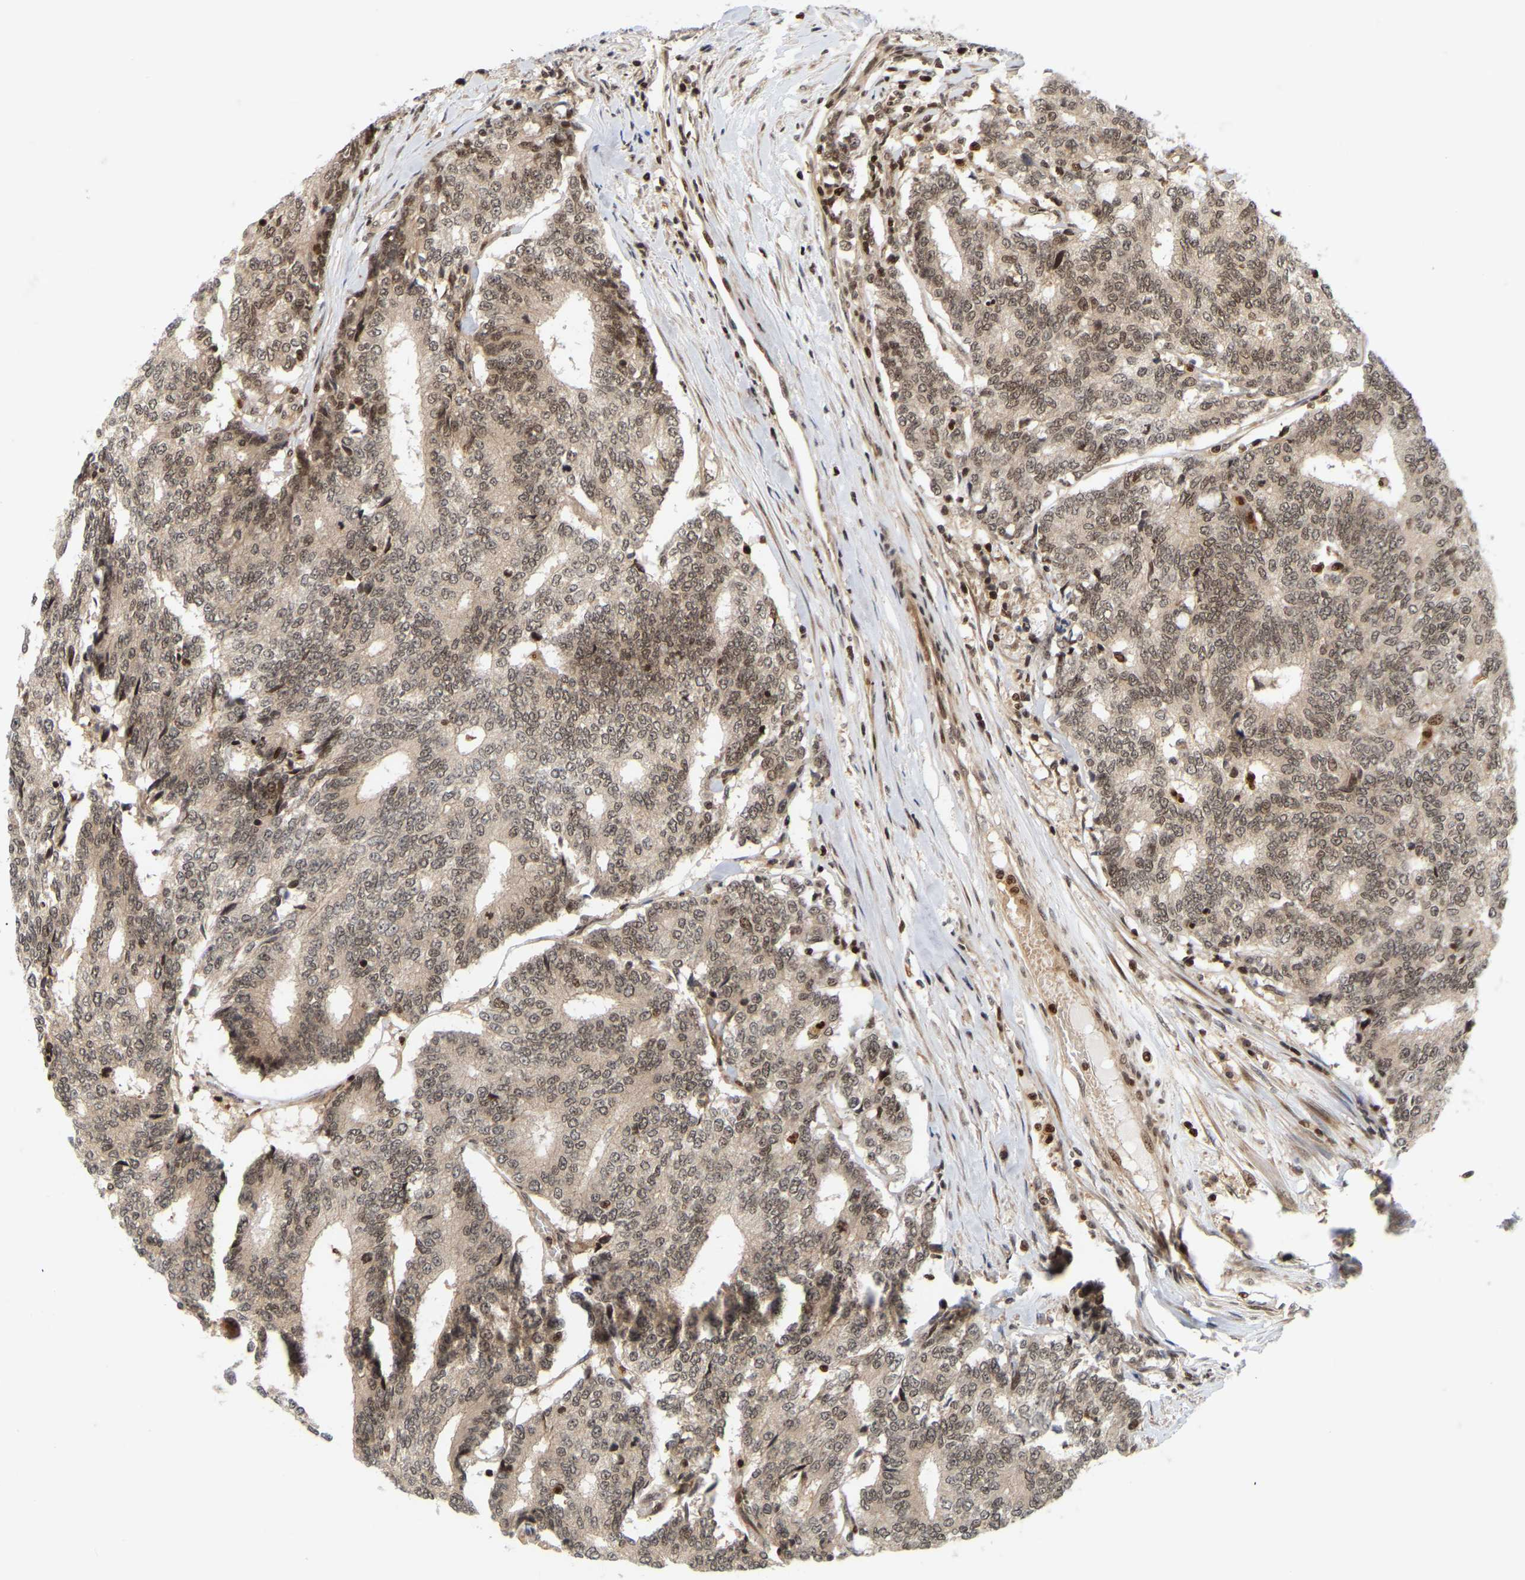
{"staining": {"intensity": "weak", "quantity": ">75%", "location": "cytoplasmic/membranous,nuclear"}, "tissue": "prostate cancer", "cell_type": "Tumor cells", "image_type": "cancer", "snomed": [{"axis": "morphology", "description": "Normal tissue, NOS"}, {"axis": "morphology", "description": "Adenocarcinoma, High grade"}, {"axis": "topography", "description": "Prostate"}, {"axis": "topography", "description": "Seminal veicle"}], "caption": "A micrograph of prostate high-grade adenocarcinoma stained for a protein exhibits weak cytoplasmic/membranous and nuclear brown staining in tumor cells.", "gene": "NFE2L2", "patient": {"sex": "male", "age": 55}}